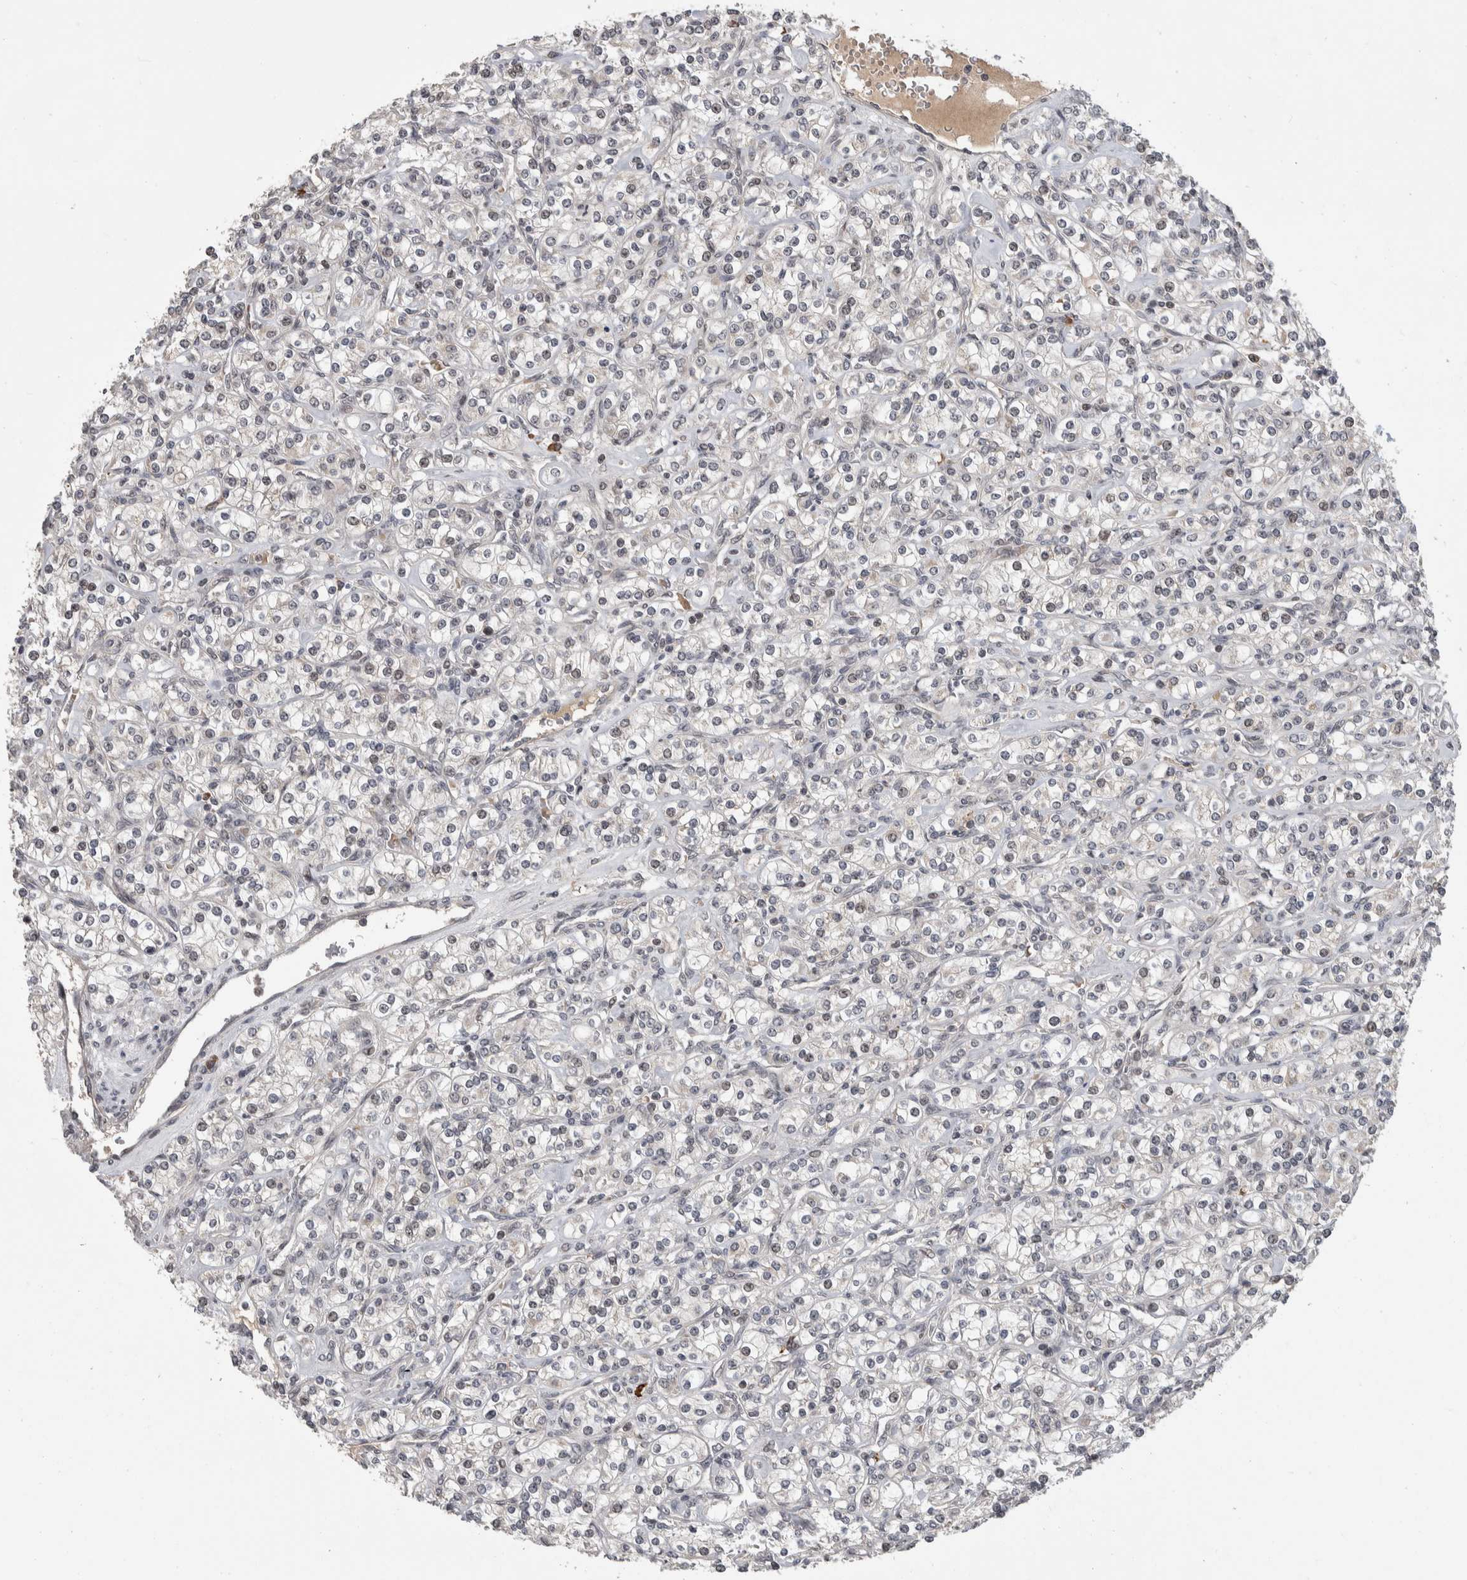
{"staining": {"intensity": "negative", "quantity": "none", "location": "none"}, "tissue": "renal cancer", "cell_type": "Tumor cells", "image_type": "cancer", "snomed": [{"axis": "morphology", "description": "Adenocarcinoma, NOS"}, {"axis": "topography", "description": "Kidney"}], "caption": "This is an immunohistochemistry image of human renal cancer. There is no staining in tumor cells.", "gene": "ZNF592", "patient": {"sex": "male", "age": 77}}